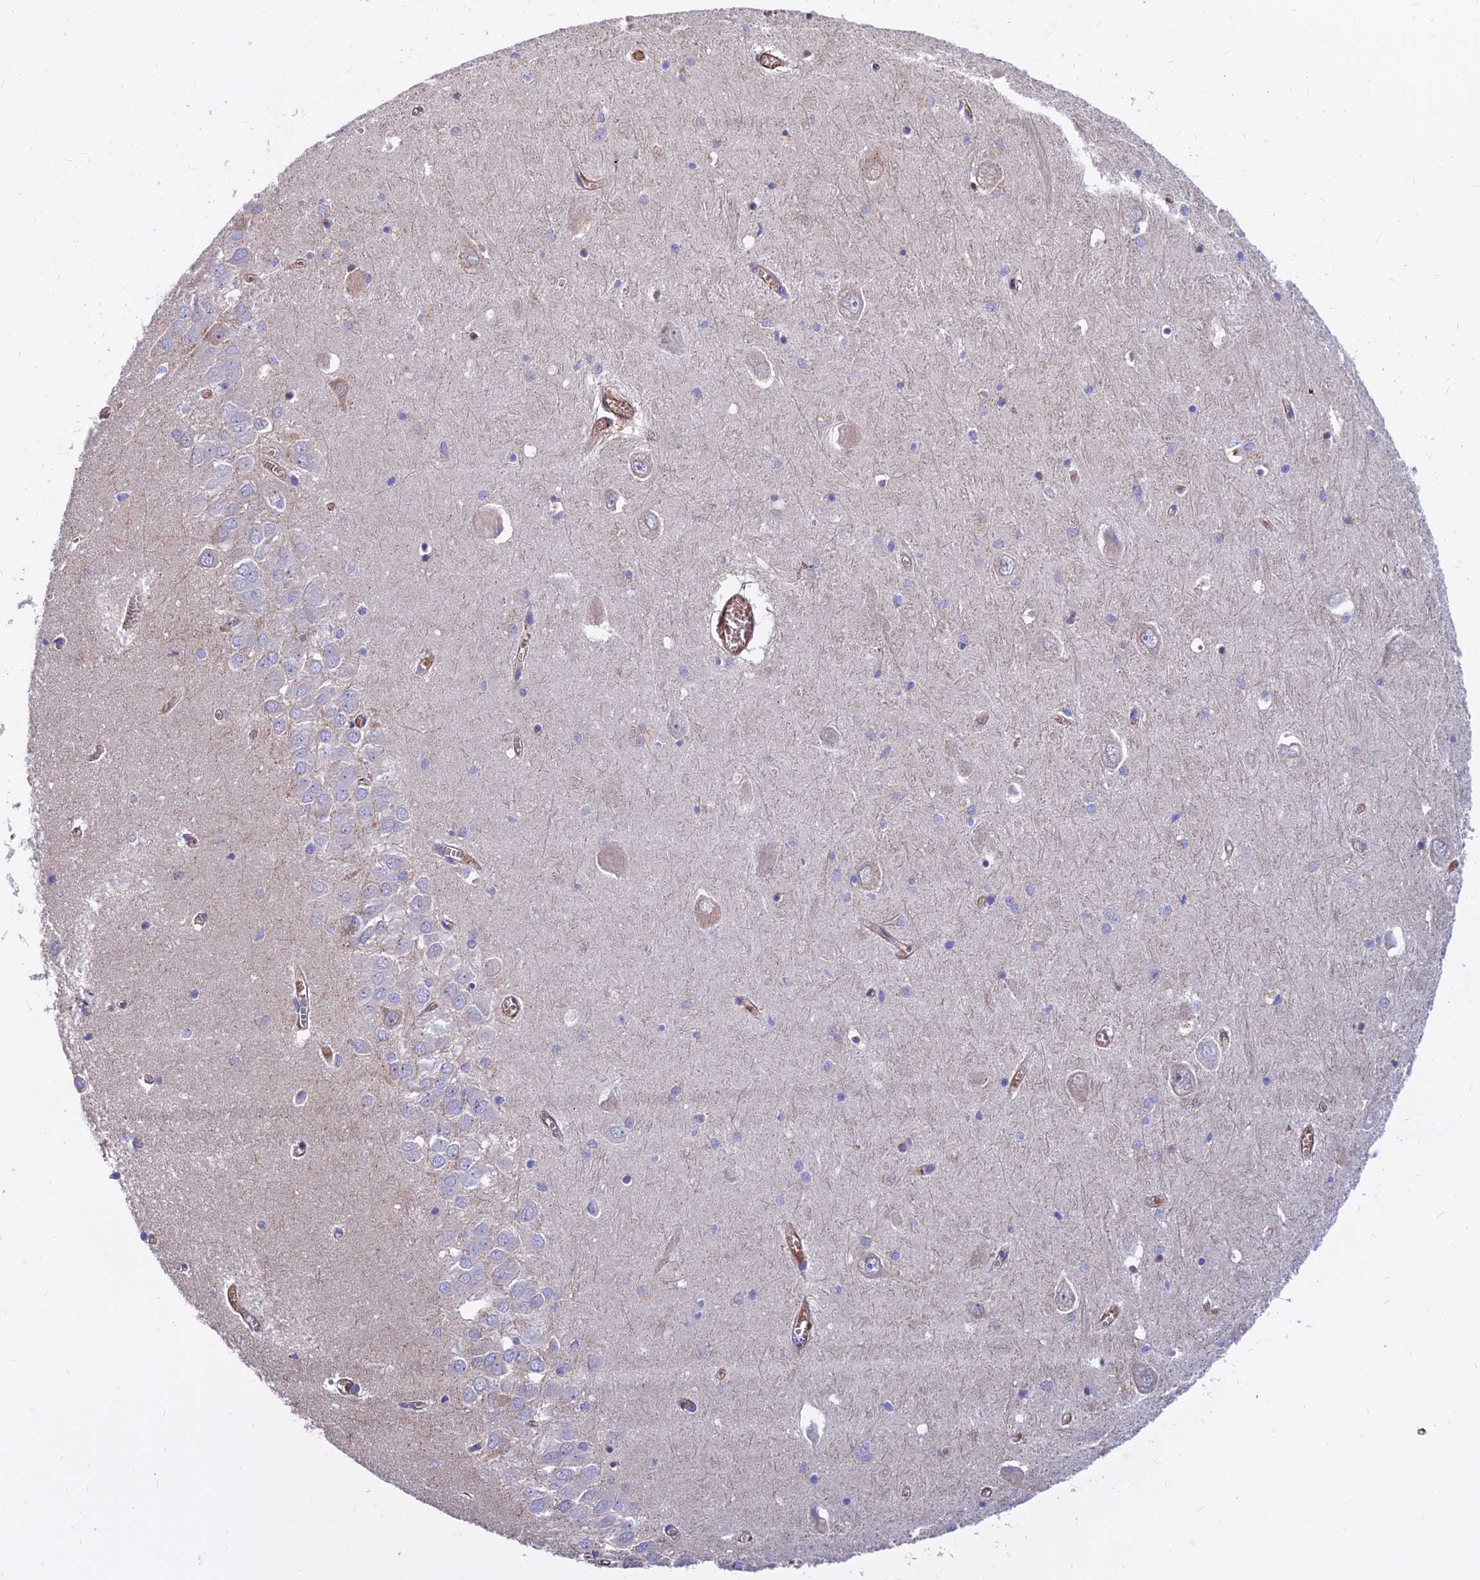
{"staining": {"intensity": "moderate", "quantity": "<25%", "location": "cytoplasmic/membranous"}, "tissue": "hippocampus", "cell_type": "Glial cells", "image_type": "normal", "snomed": [{"axis": "morphology", "description": "Normal tissue, NOS"}, {"axis": "topography", "description": "Hippocampus"}], "caption": "Immunohistochemical staining of normal human hippocampus reveals <25% levels of moderate cytoplasmic/membranous protein staining in about <25% of glial cells. (DAB IHC with brightfield microscopy, high magnification).", "gene": "CDK18", "patient": {"sex": "male", "age": 70}}